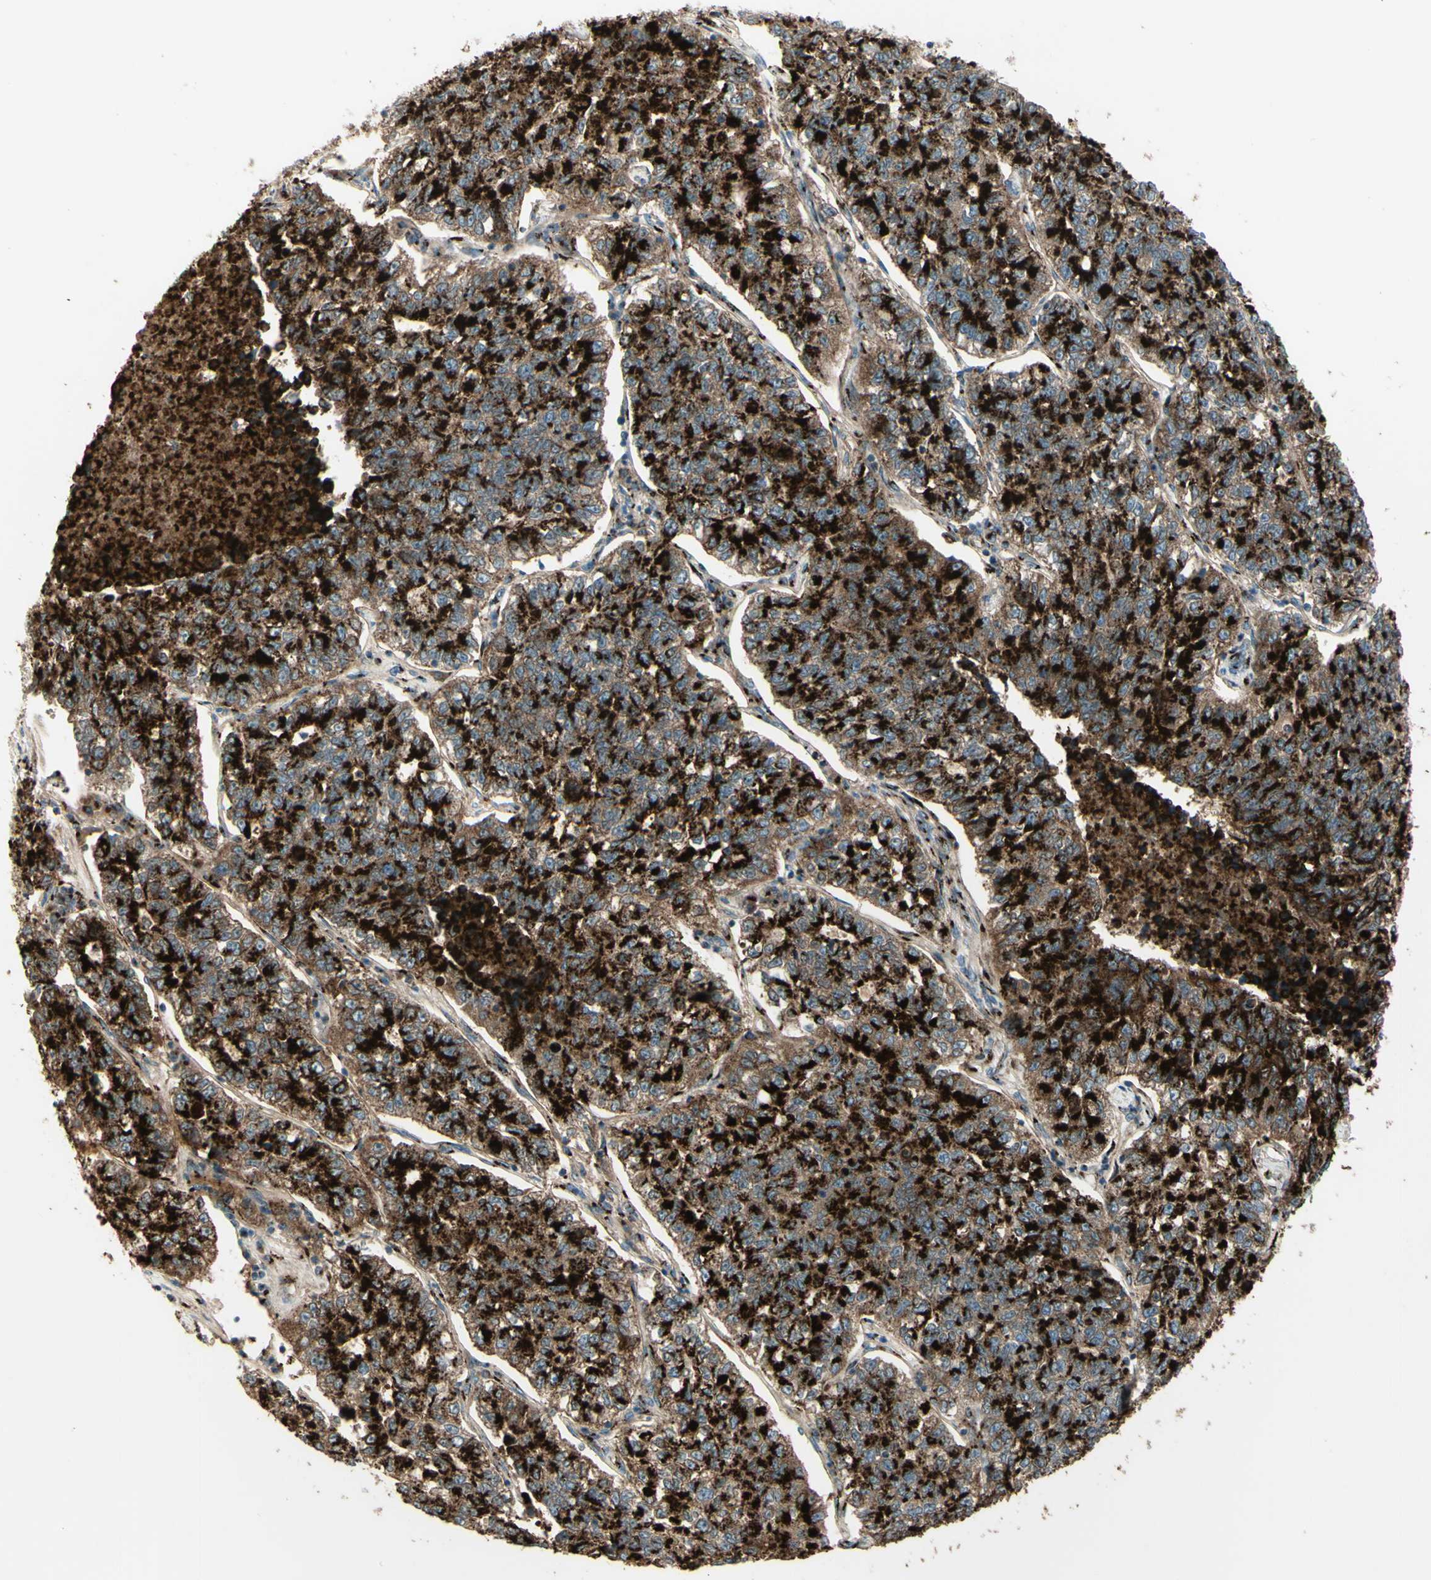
{"staining": {"intensity": "strong", "quantity": ">75%", "location": "cytoplasmic/membranous"}, "tissue": "lung cancer", "cell_type": "Tumor cells", "image_type": "cancer", "snomed": [{"axis": "morphology", "description": "Adenocarcinoma, NOS"}, {"axis": "topography", "description": "Lung"}], "caption": "DAB immunohistochemical staining of lung cancer demonstrates strong cytoplasmic/membranous protein positivity in about >75% of tumor cells. (DAB IHC with brightfield microscopy, high magnification).", "gene": "BPNT2", "patient": {"sex": "male", "age": 49}}